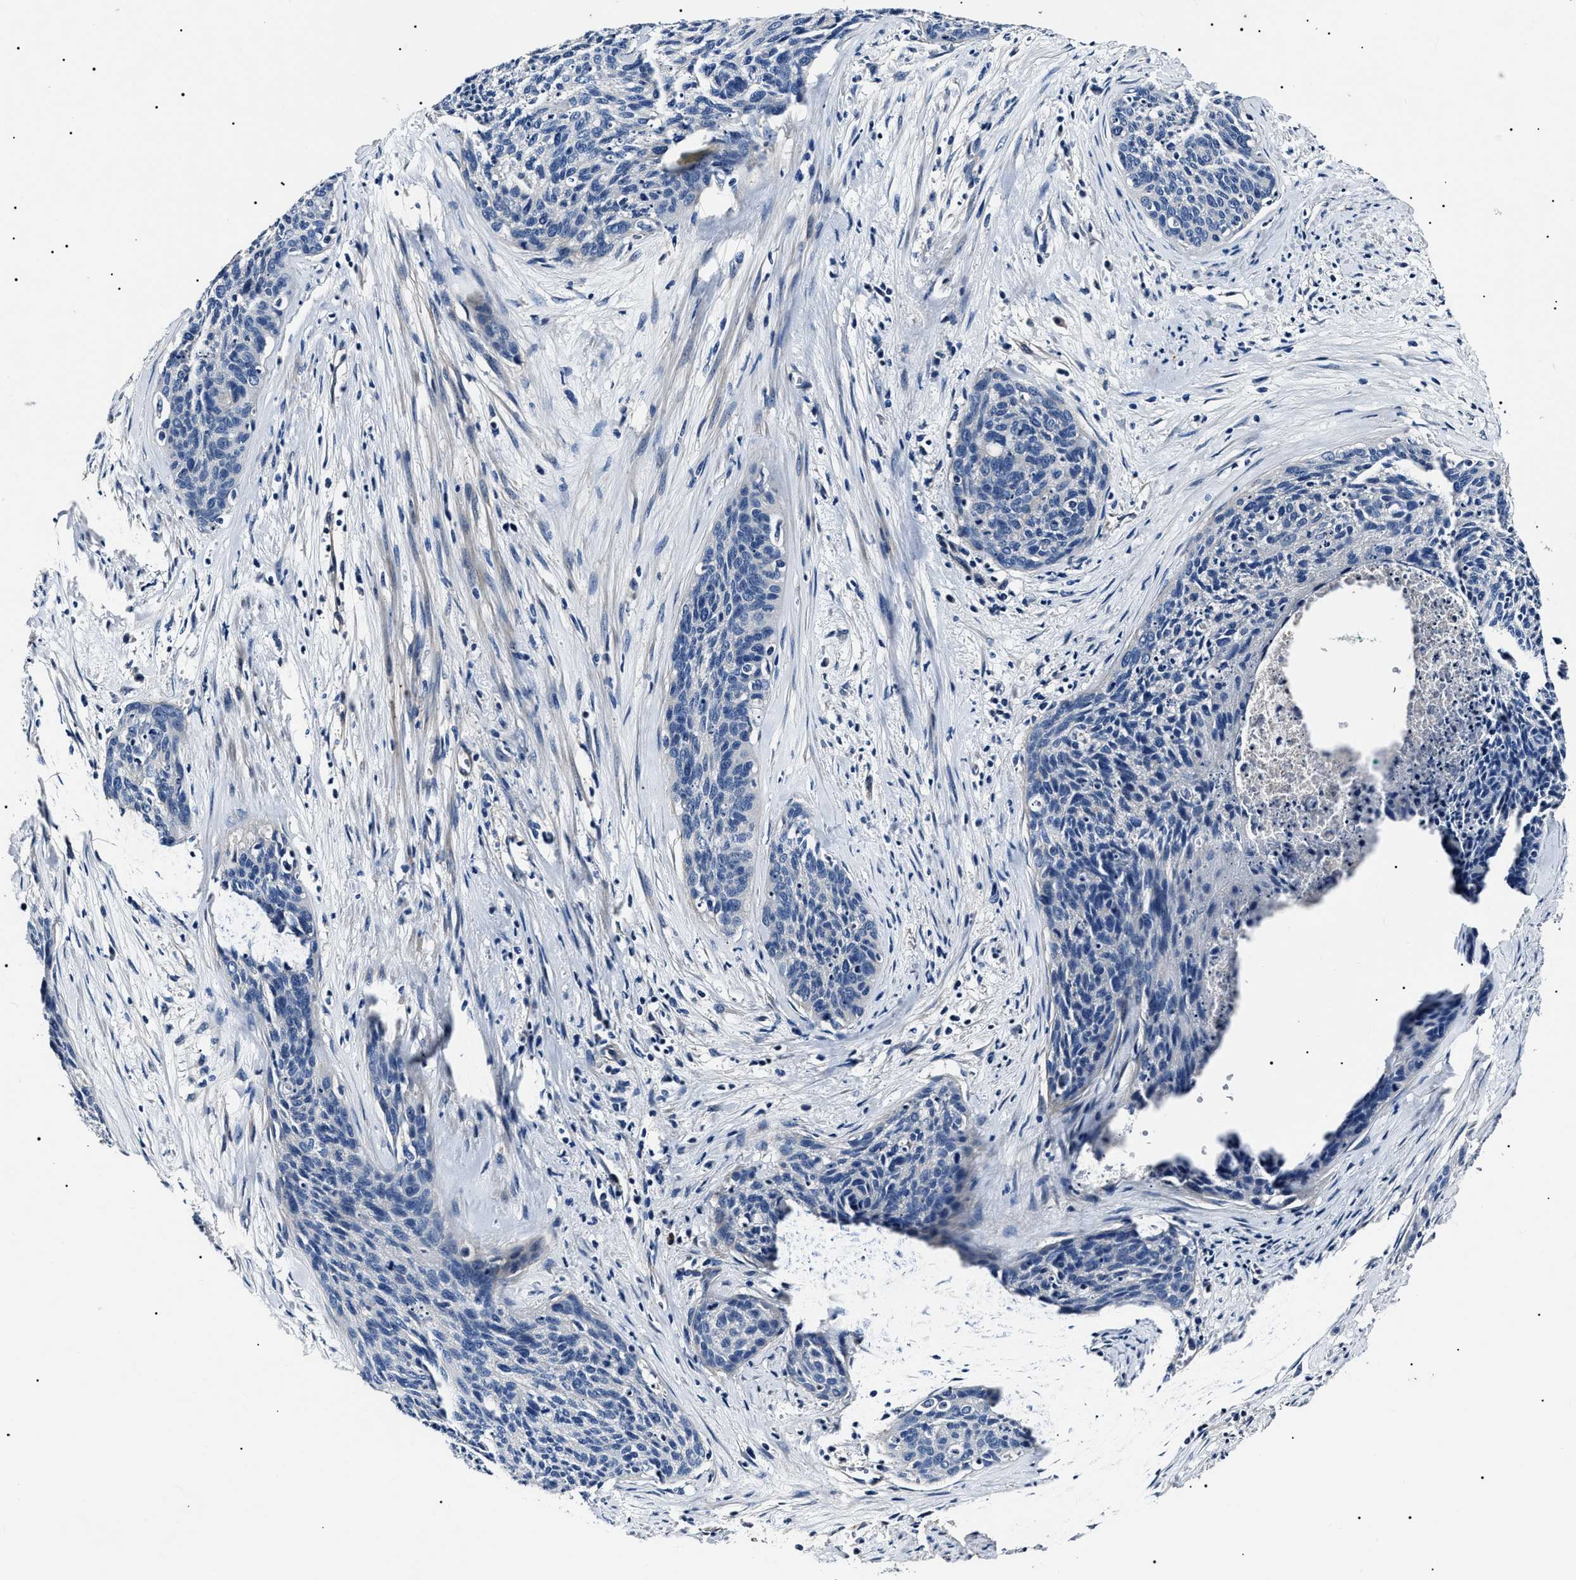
{"staining": {"intensity": "negative", "quantity": "none", "location": "none"}, "tissue": "cervical cancer", "cell_type": "Tumor cells", "image_type": "cancer", "snomed": [{"axis": "morphology", "description": "Squamous cell carcinoma, NOS"}, {"axis": "topography", "description": "Cervix"}], "caption": "Immunohistochemistry (IHC) micrograph of human cervical squamous cell carcinoma stained for a protein (brown), which displays no positivity in tumor cells.", "gene": "KLHL42", "patient": {"sex": "female", "age": 55}}